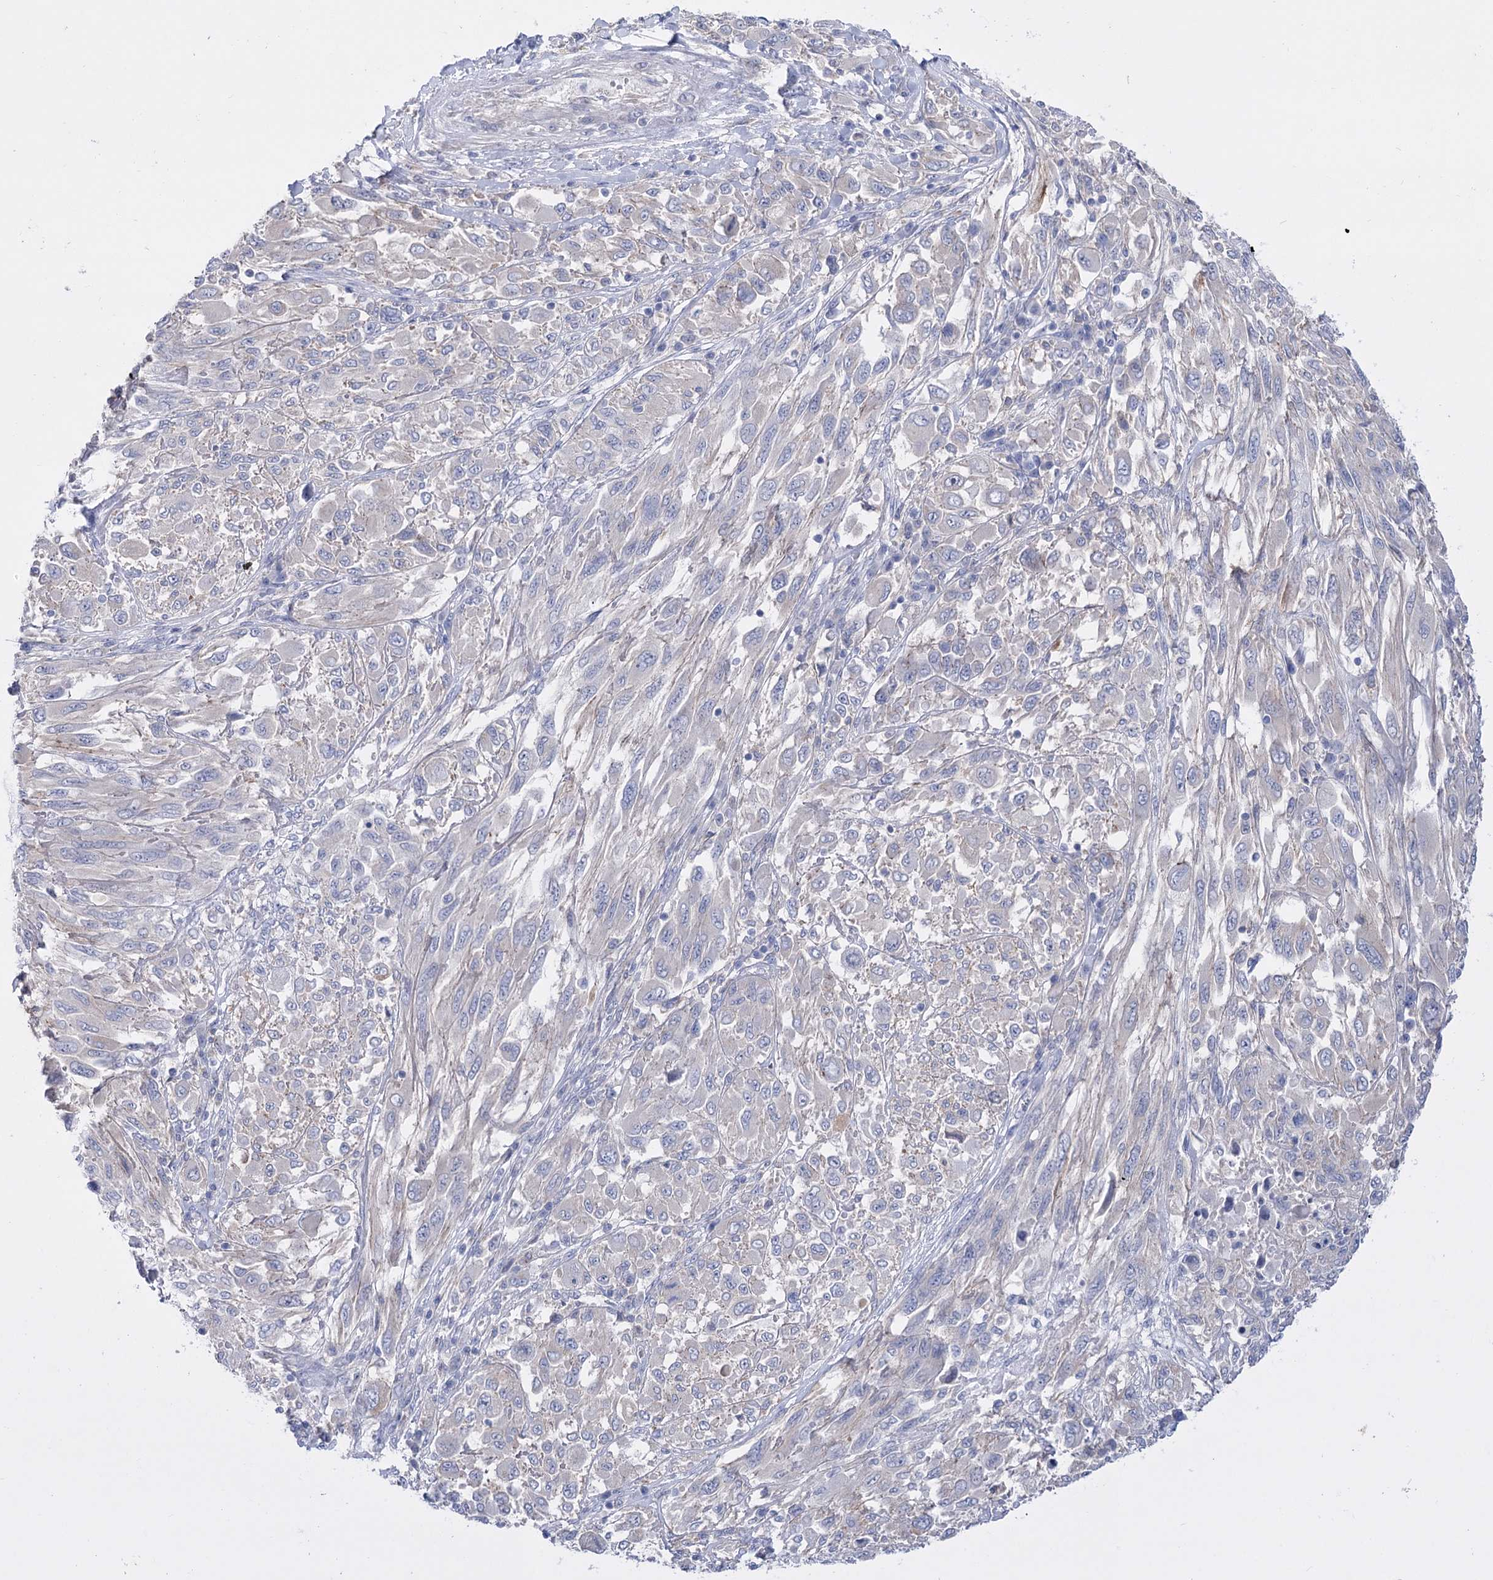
{"staining": {"intensity": "negative", "quantity": "none", "location": "none"}, "tissue": "melanoma", "cell_type": "Tumor cells", "image_type": "cancer", "snomed": [{"axis": "morphology", "description": "Malignant melanoma, NOS"}, {"axis": "topography", "description": "Skin"}], "caption": "There is no significant positivity in tumor cells of melanoma.", "gene": "LRRC34", "patient": {"sex": "female", "age": 91}}